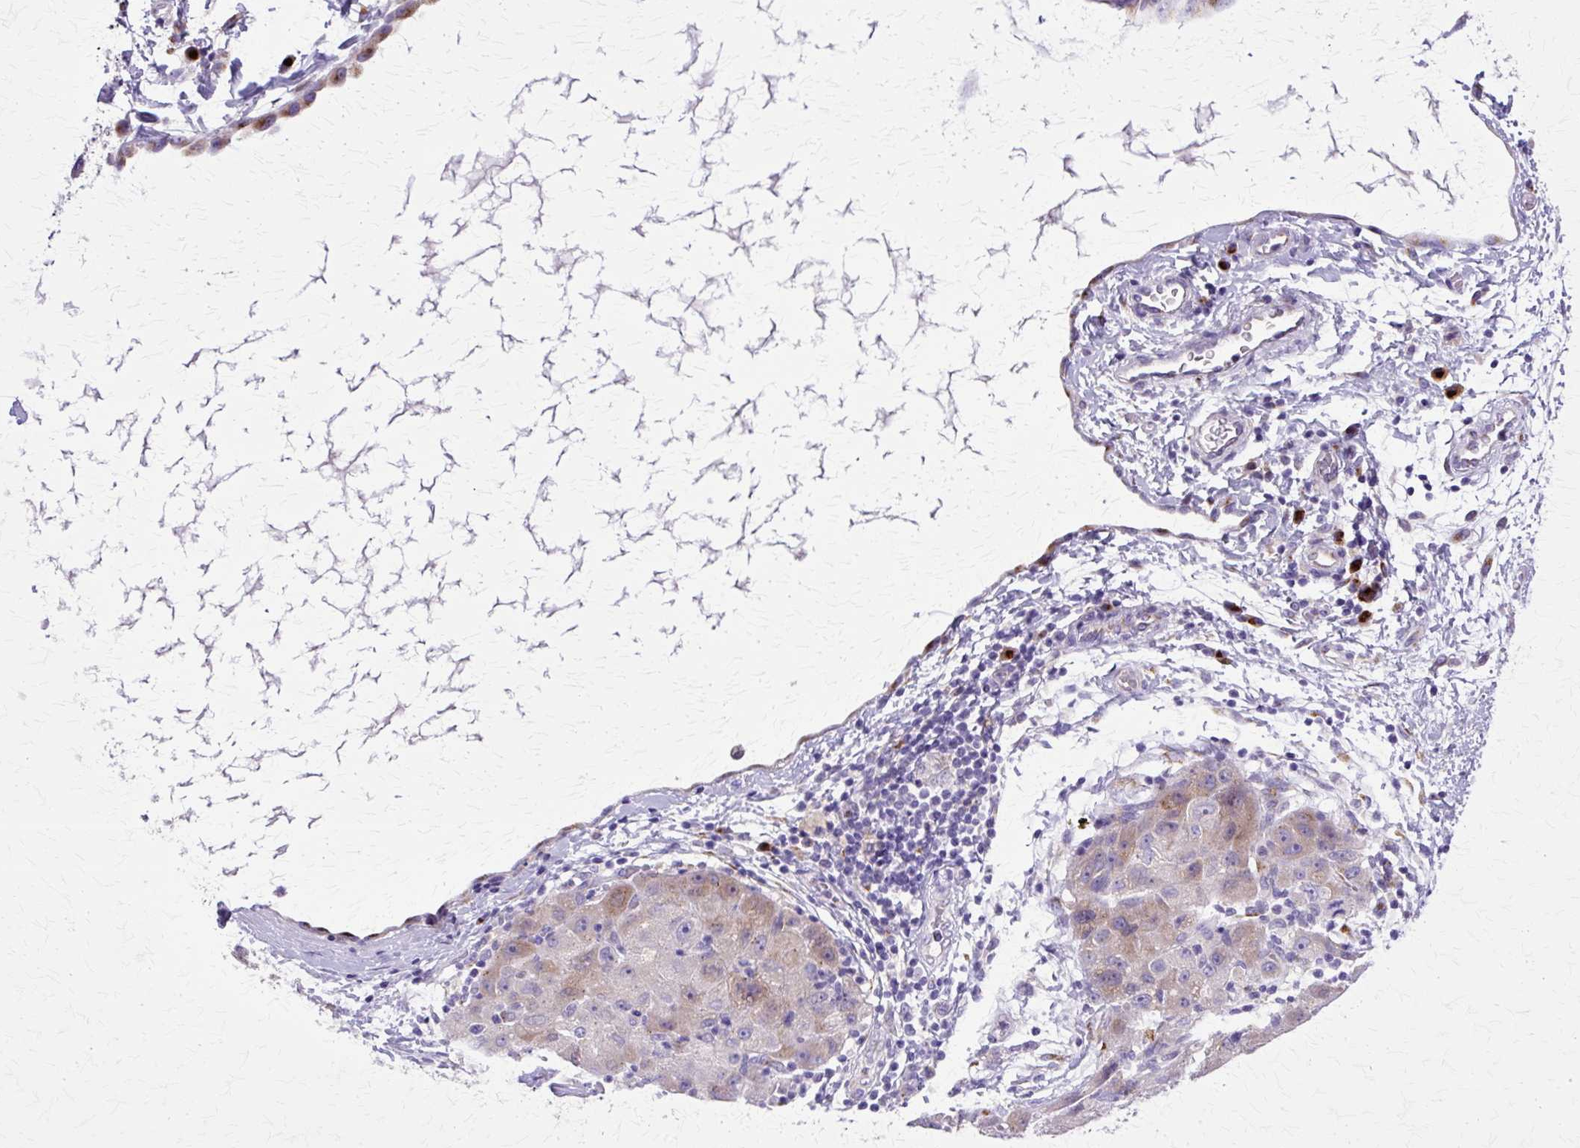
{"staining": {"intensity": "weak", "quantity": "25%-75%", "location": "cytoplasmic/membranous"}, "tissue": "liver cancer", "cell_type": "Tumor cells", "image_type": "cancer", "snomed": [{"axis": "morphology", "description": "Carcinoma, Hepatocellular, NOS"}, {"axis": "topography", "description": "Liver"}], "caption": "High-magnification brightfield microscopy of liver cancer (hepatocellular carcinoma) stained with DAB (3,3'-diaminobenzidine) (brown) and counterstained with hematoxylin (blue). tumor cells exhibit weak cytoplasmic/membranous expression is appreciated in about25%-75% of cells.", "gene": "TBC1D3G", "patient": {"sex": "male", "age": 80}}